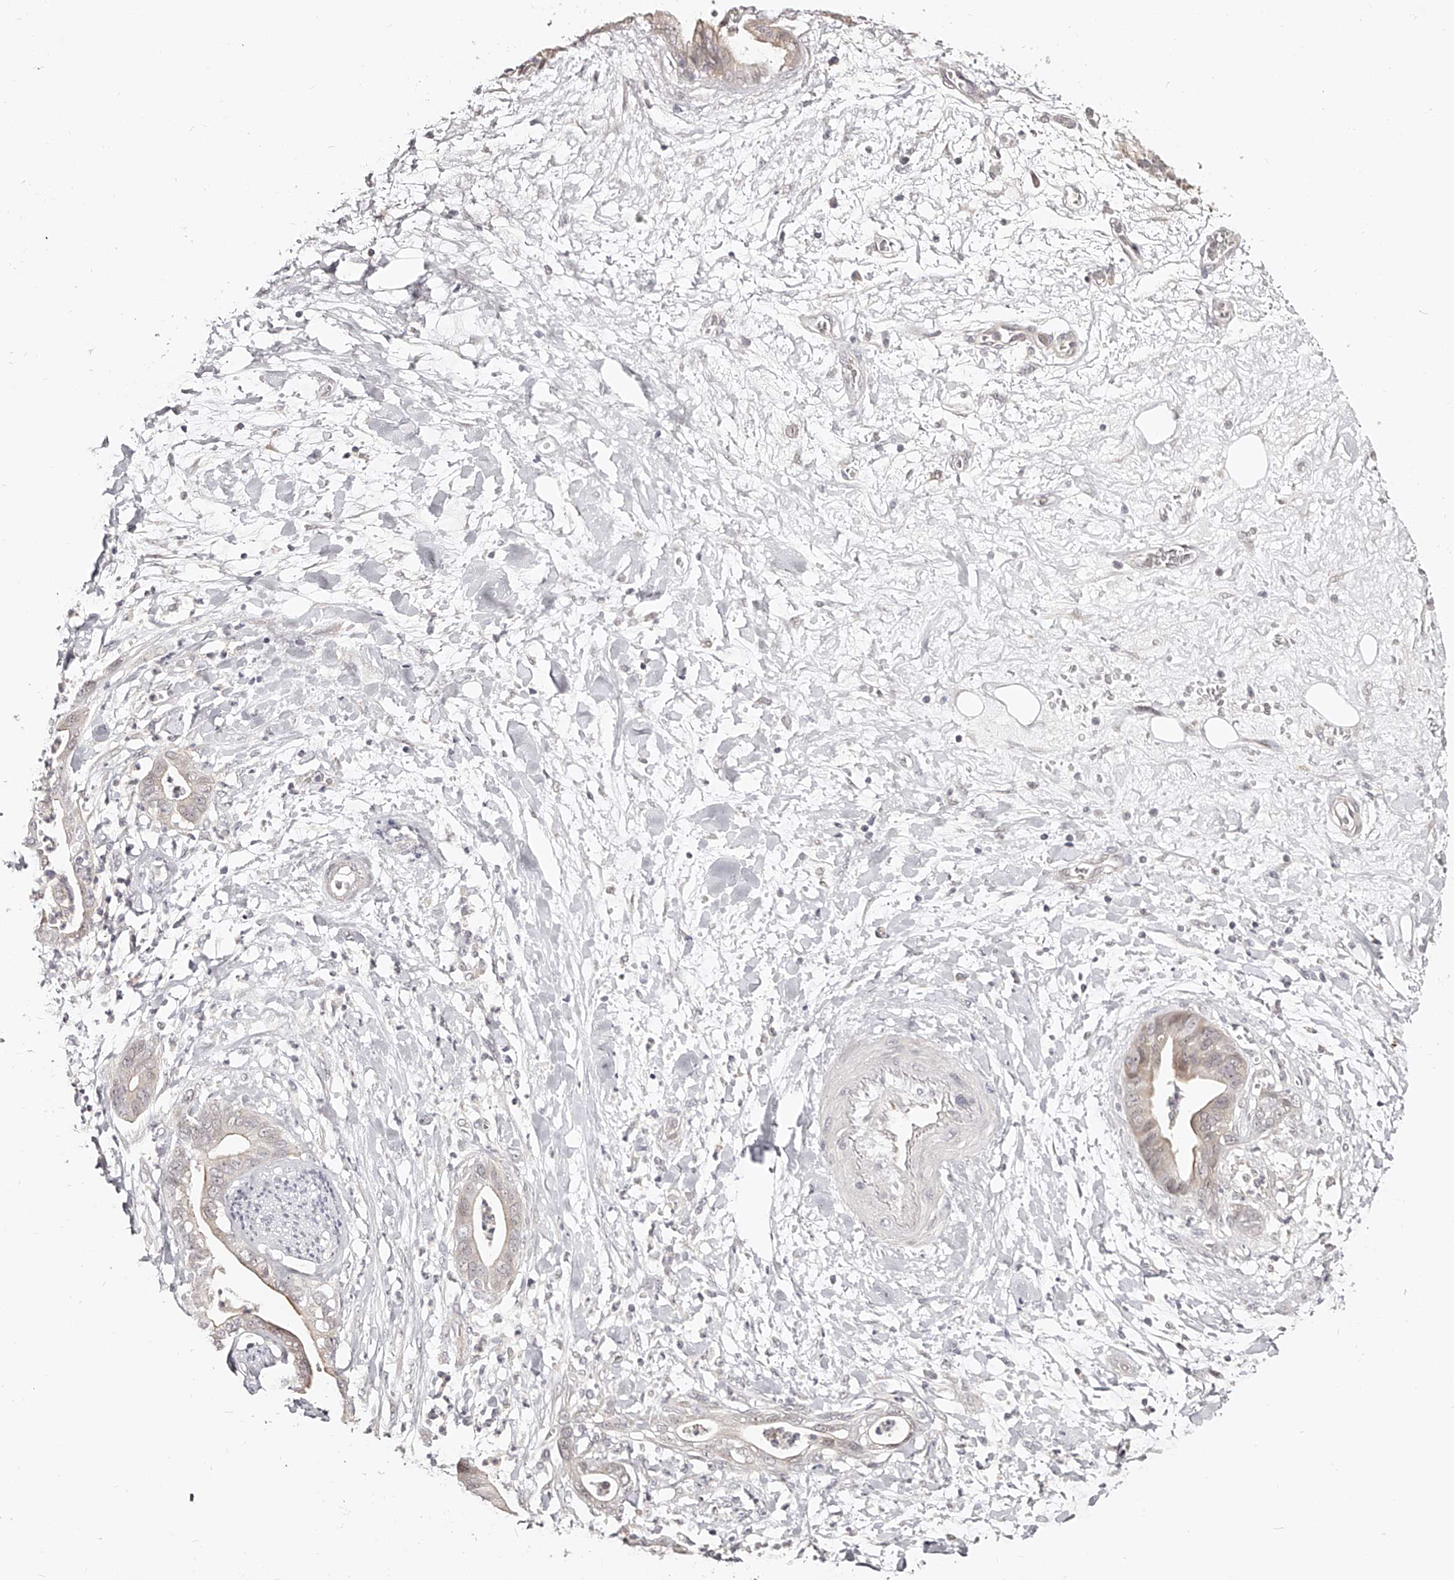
{"staining": {"intensity": "weak", "quantity": "<25%", "location": "cytoplasmic/membranous"}, "tissue": "pancreatic cancer", "cell_type": "Tumor cells", "image_type": "cancer", "snomed": [{"axis": "morphology", "description": "Adenocarcinoma, NOS"}, {"axis": "topography", "description": "Pancreas"}], "caption": "Tumor cells are negative for brown protein staining in adenocarcinoma (pancreatic).", "gene": "ZNF789", "patient": {"sex": "female", "age": 78}}